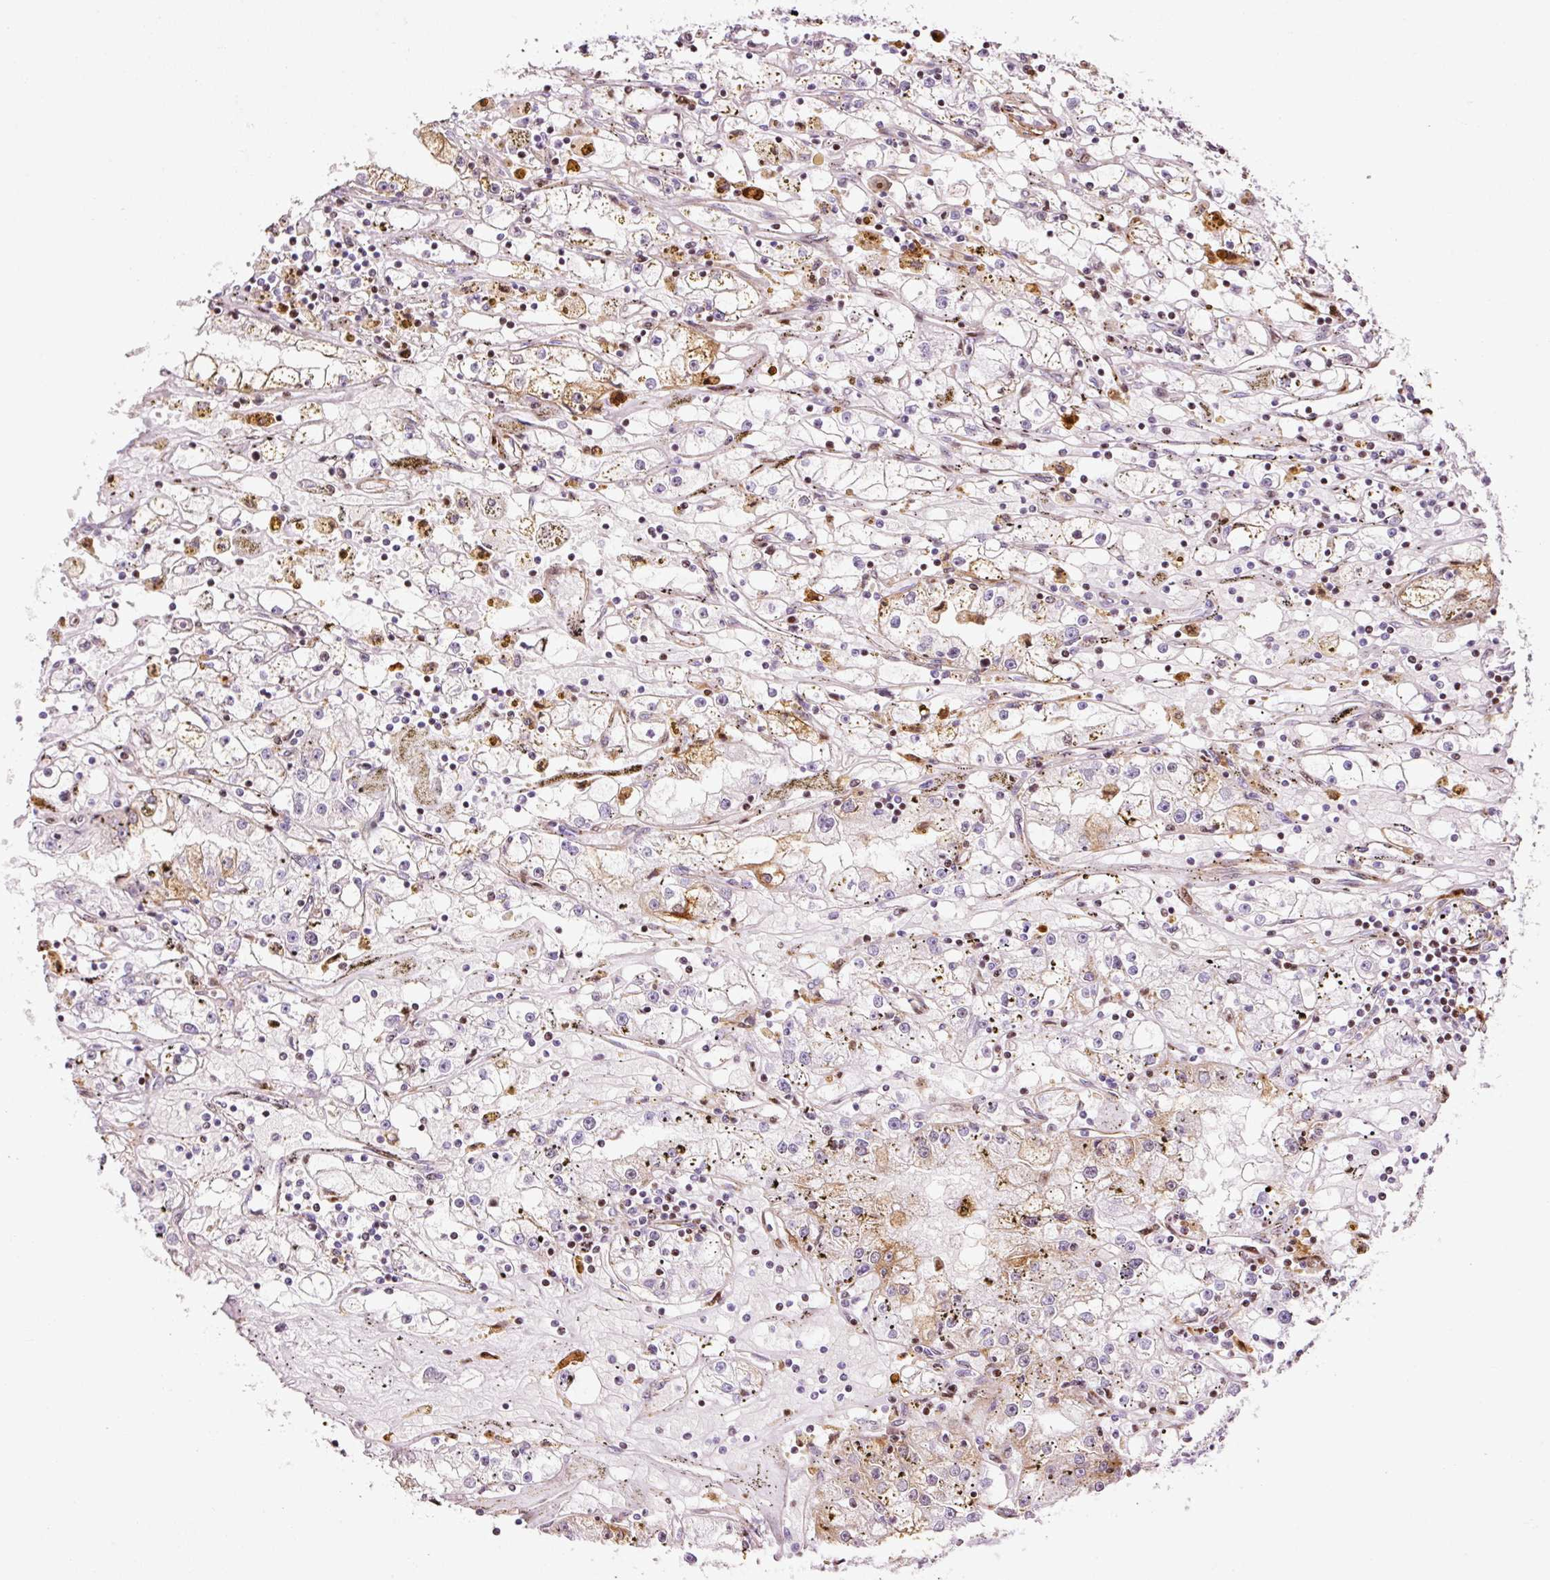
{"staining": {"intensity": "moderate", "quantity": "<25%", "location": "cytoplasmic/membranous"}, "tissue": "renal cancer", "cell_type": "Tumor cells", "image_type": "cancer", "snomed": [{"axis": "morphology", "description": "Adenocarcinoma, NOS"}, {"axis": "topography", "description": "Kidney"}], "caption": "Adenocarcinoma (renal) tissue displays moderate cytoplasmic/membranous staining in approximately <25% of tumor cells, visualized by immunohistochemistry.", "gene": "ANKRD20A1", "patient": {"sex": "male", "age": 56}}